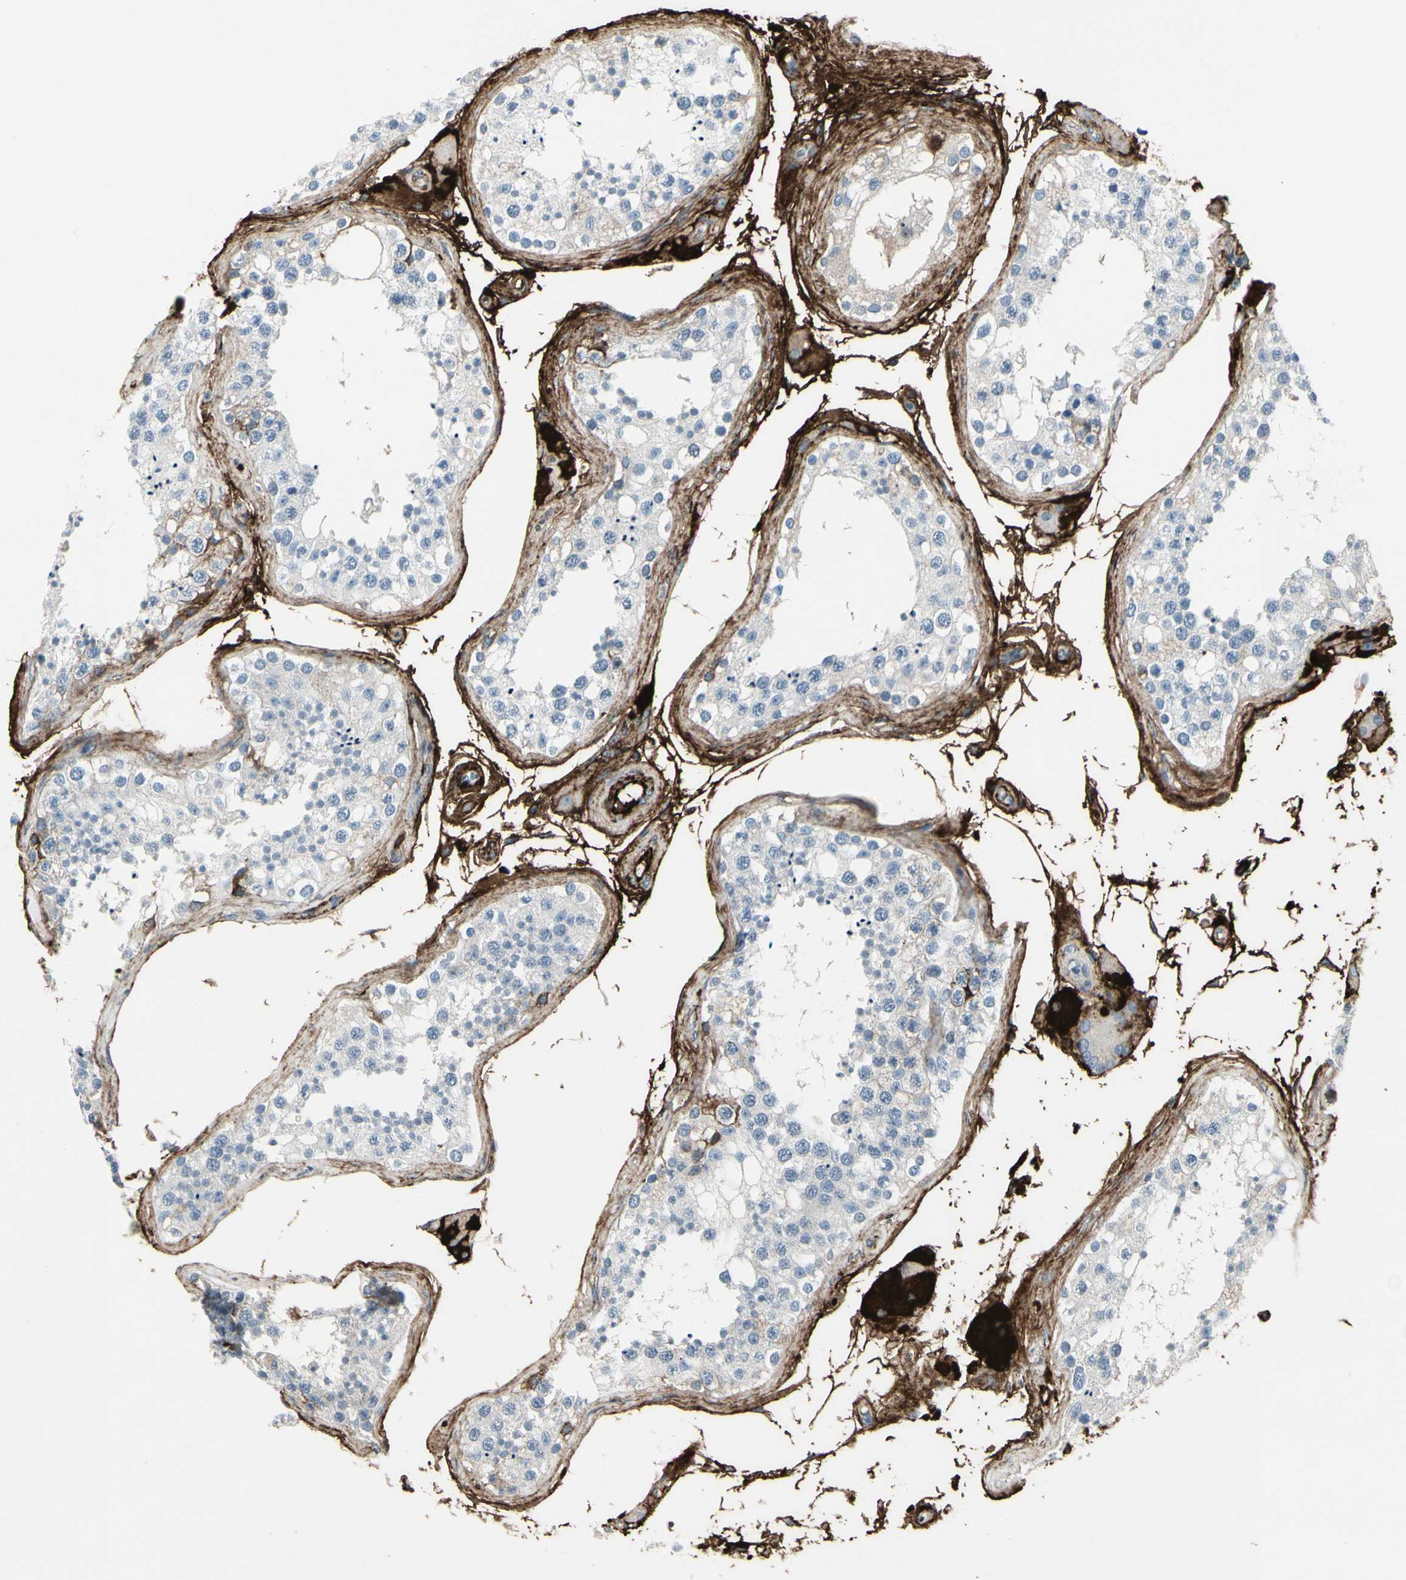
{"staining": {"intensity": "negative", "quantity": "none", "location": "none"}, "tissue": "testis", "cell_type": "Cells in seminiferous ducts", "image_type": "normal", "snomed": [{"axis": "morphology", "description": "Normal tissue, NOS"}, {"axis": "topography", "description": "Testis"}], "caption": "This is a histopathology image of immunohistochemistry (IHC) staining of normal testis, which shows no expression in cells in seminiferous ducts.", "gene": "IGHG1", "patient": {"sex": "male", "age": 68}}